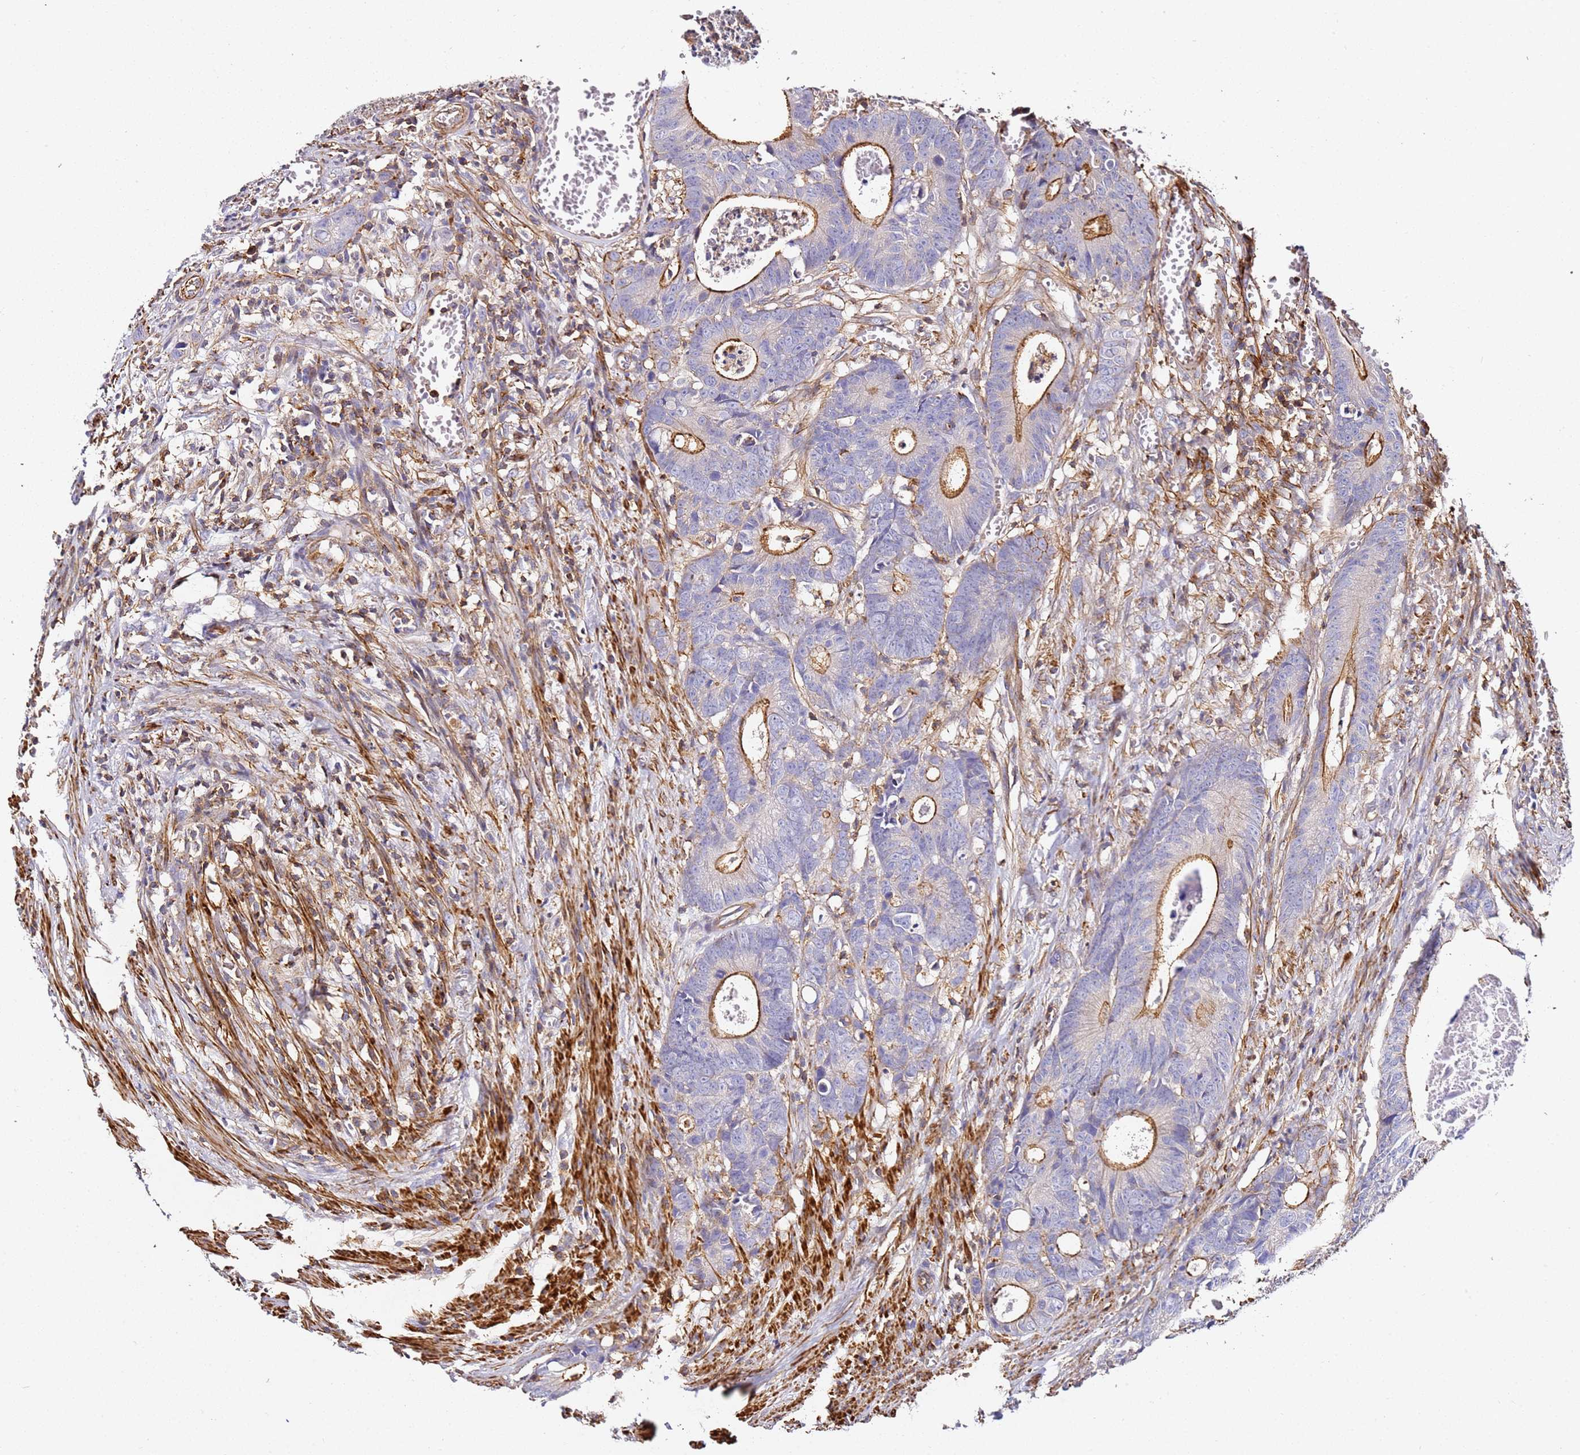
{"staining": {"intensity": "moderate", "quantity": "25%-75%", "location": "cytoplasmic/membranous"}, "tissue": "colorectal cancer", "cell_type": "Tumor cells", "image_type": "cancer", "snomed": [{"axis": "morphology", "description": "Adenocarcinoma, NOS"}, {"axis": "topography", "description": "Colon"}], "caption": "An image showing moderate cytoplasmic/membranous expression in about 25%-75% of tumor cells in adenocarcinoma (colorectal), as visualized by brown immunohistochemical staining.", "gene": "ZNF671", "patient": {"sex": "female", "age": 57}}